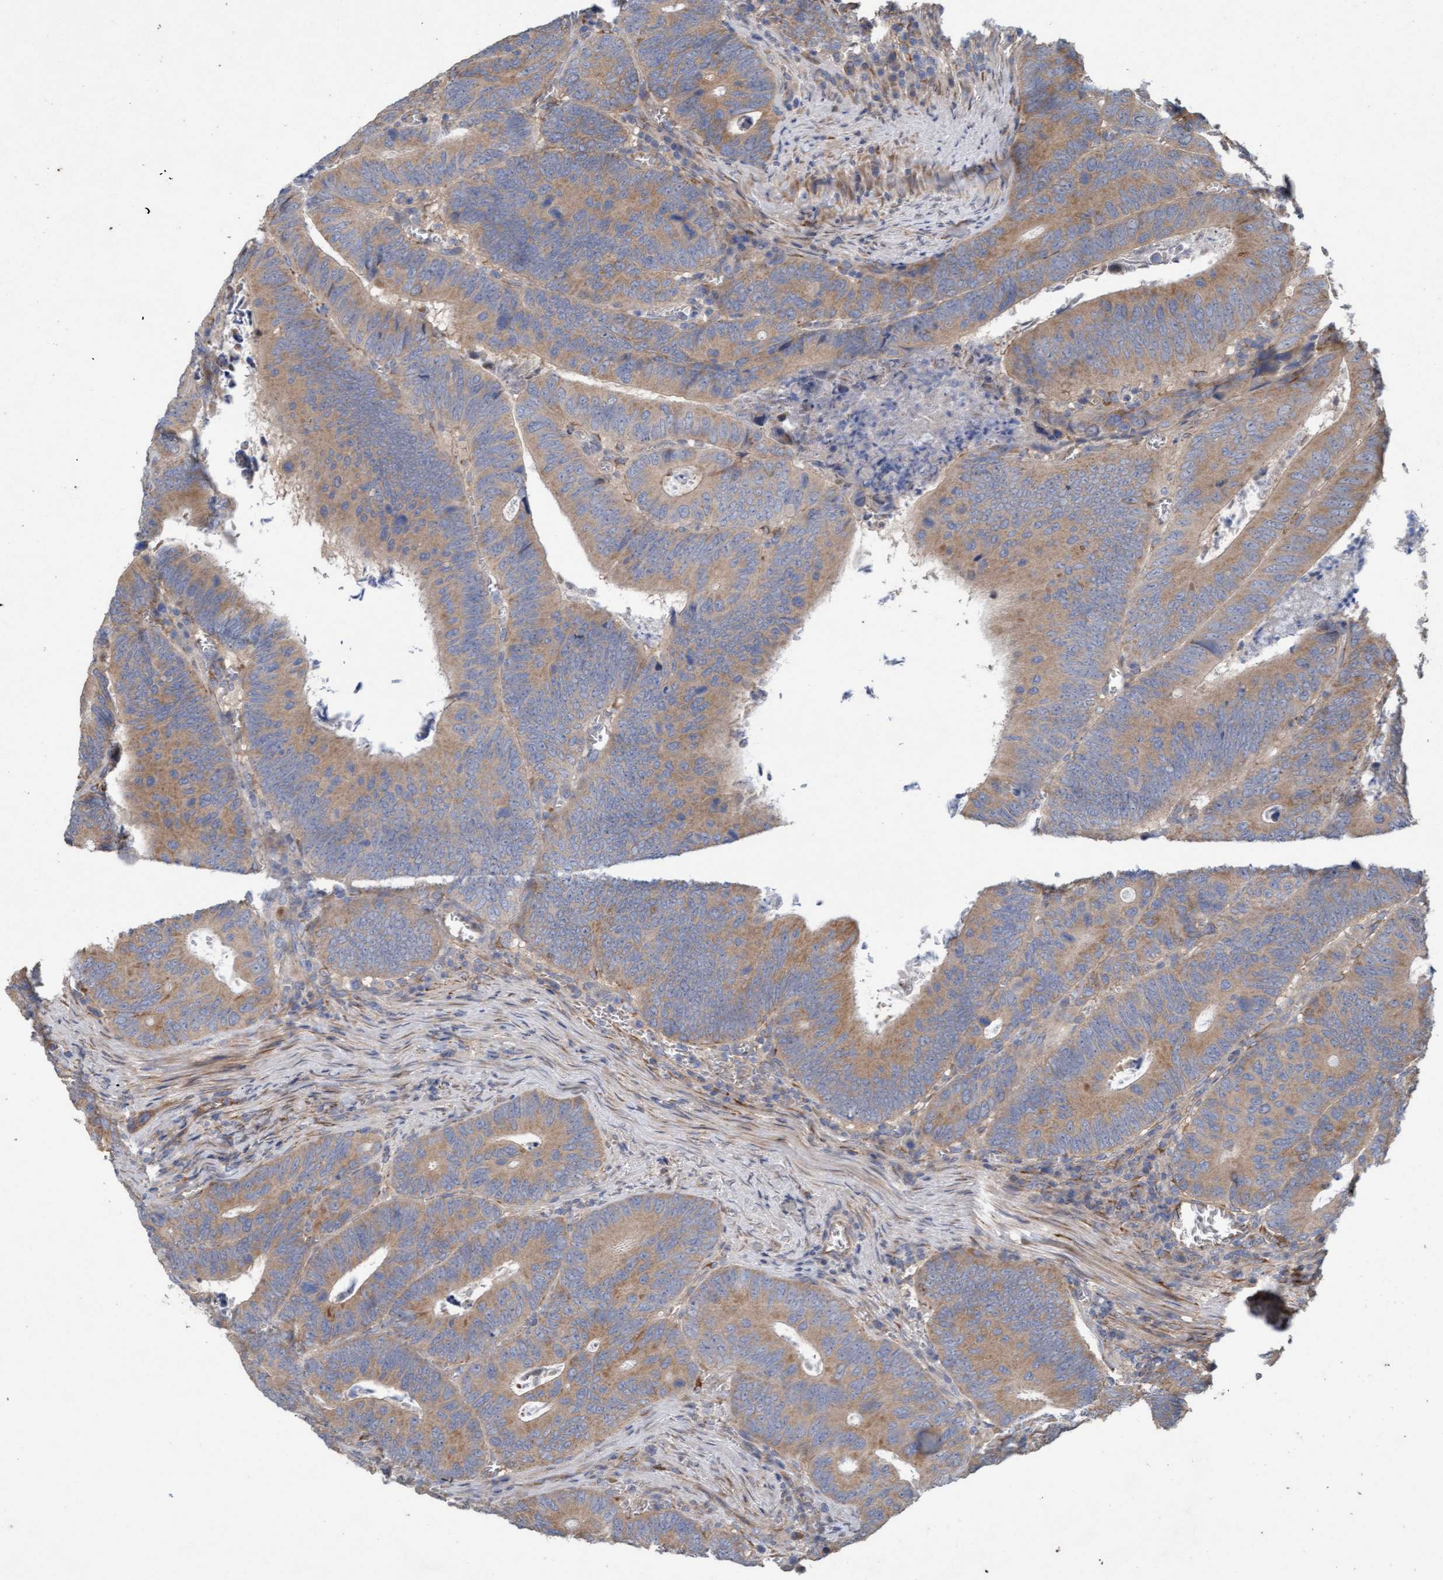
{"staining": {"intensity": "moderate", "quantity": ">75%", "location": "cytoplasmic/membranous"}, "tissue": "colorectal cancer", "cell_type": "Tumor cells", "image_type": "cancer", "snomed": [{"axis": "morphology", "description": "Inflammation, NOS"}, {"axis": "morphology", "description": "Adenocarcinoma, NOS"}, {"axis": "topography", "description": "Colon"}], "caption": "Human adenocarcinoma (colorectal) stained with a brown dye shows moderate cytoplasmic/membranous positive expression in about >75% of tumor cells.", "gene": "DDHD2", "patient": {"sex": "male", "age": 72}}